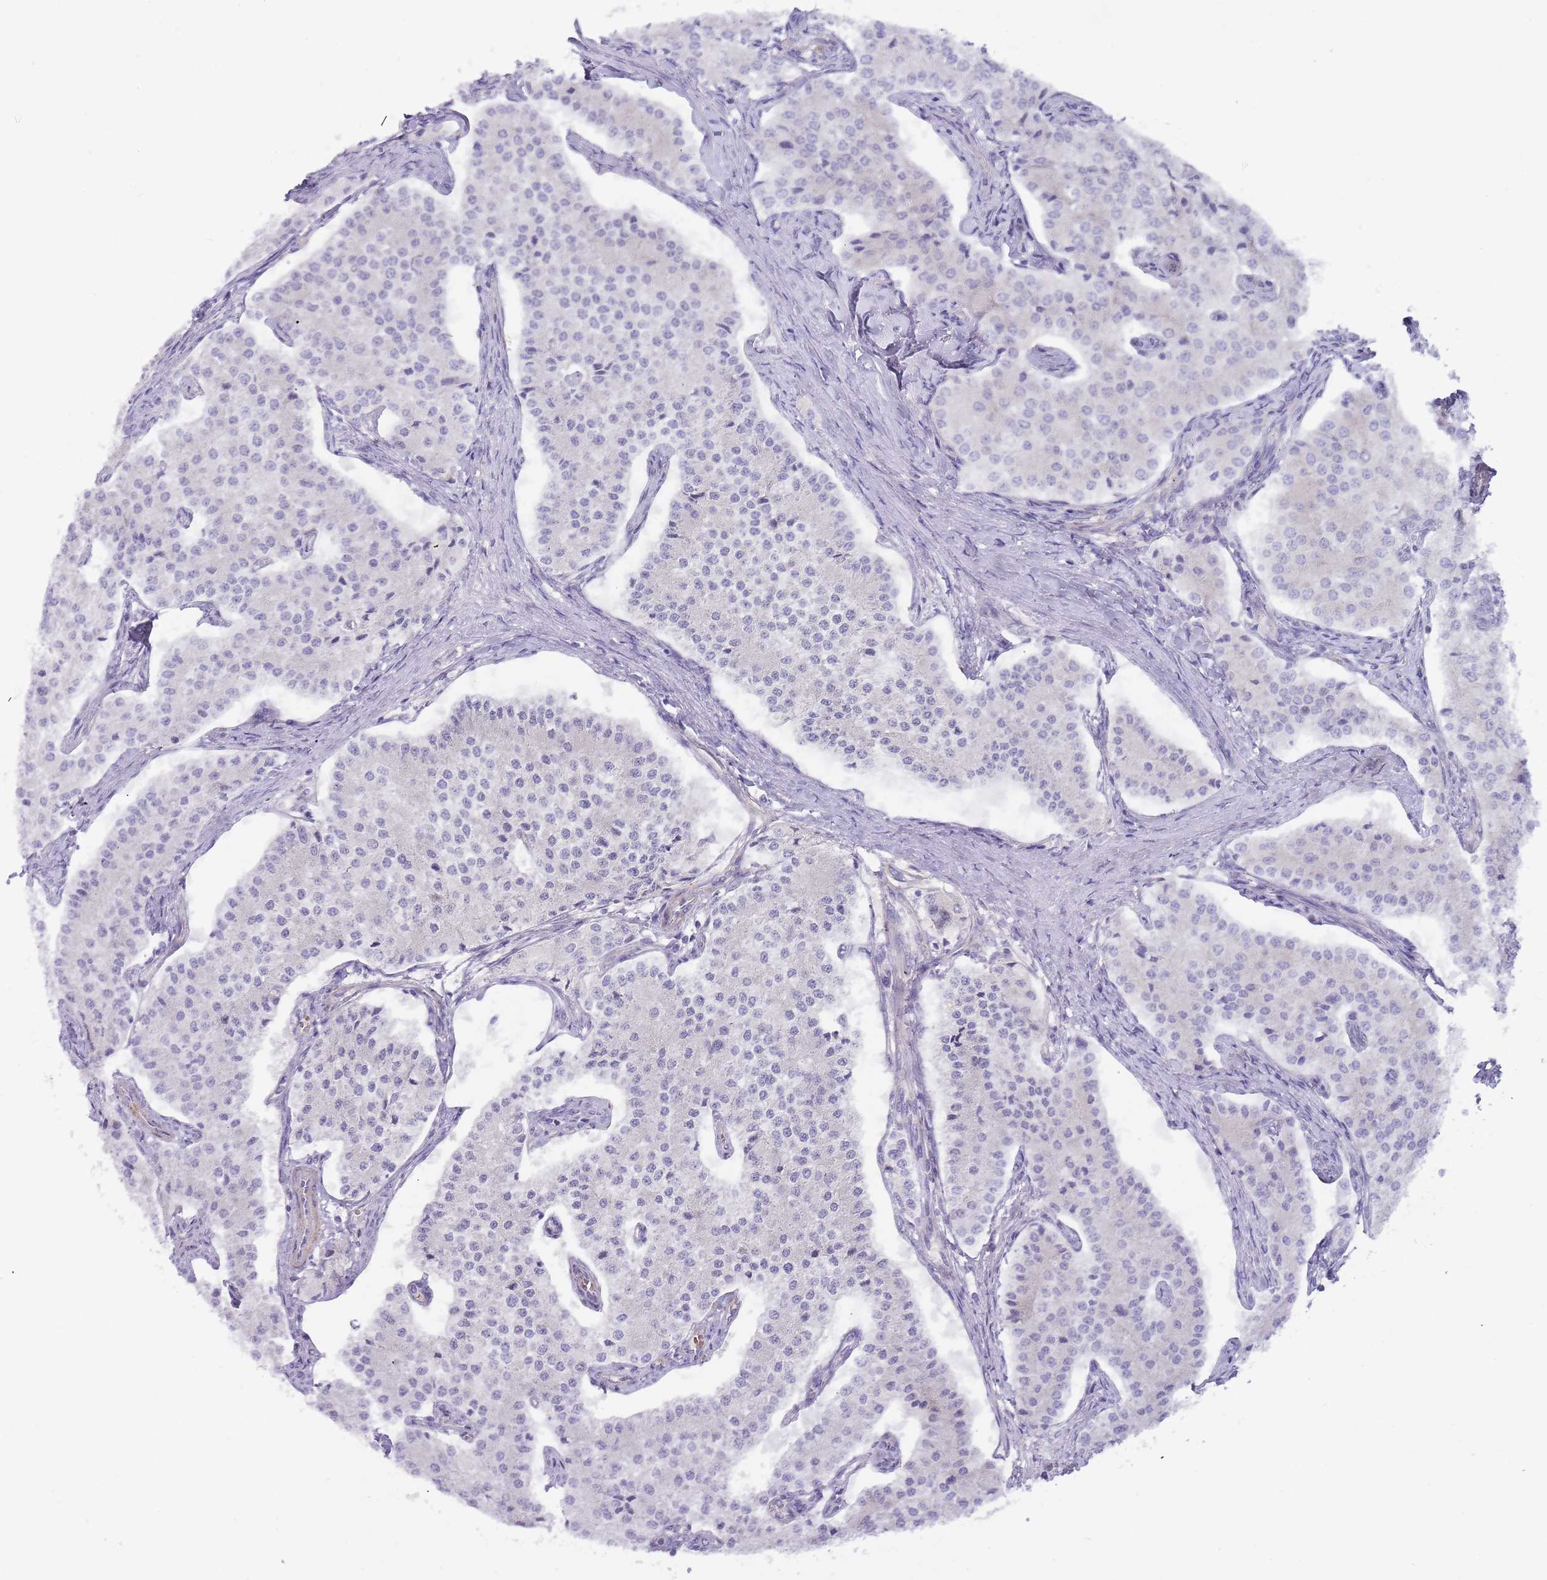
{"staining": {"intensity": "negative", "quantity": "none", "location": "none"}, "tissue": "carcinoid", "cell_type": "Tumor cells", "image_type": "cancer", "snomed": [{"axis": "morphology", "description": "Carcinoid, malignant, NOS"}, {"axis": "topography", "description": "Colon"}], "caption": "A histopathology image of carcinoid (malignant) stained for a protein shows no brown staining in tumor cells.", "gene": "PRAC1", "patient": {"sex": "female", "age": 52}}